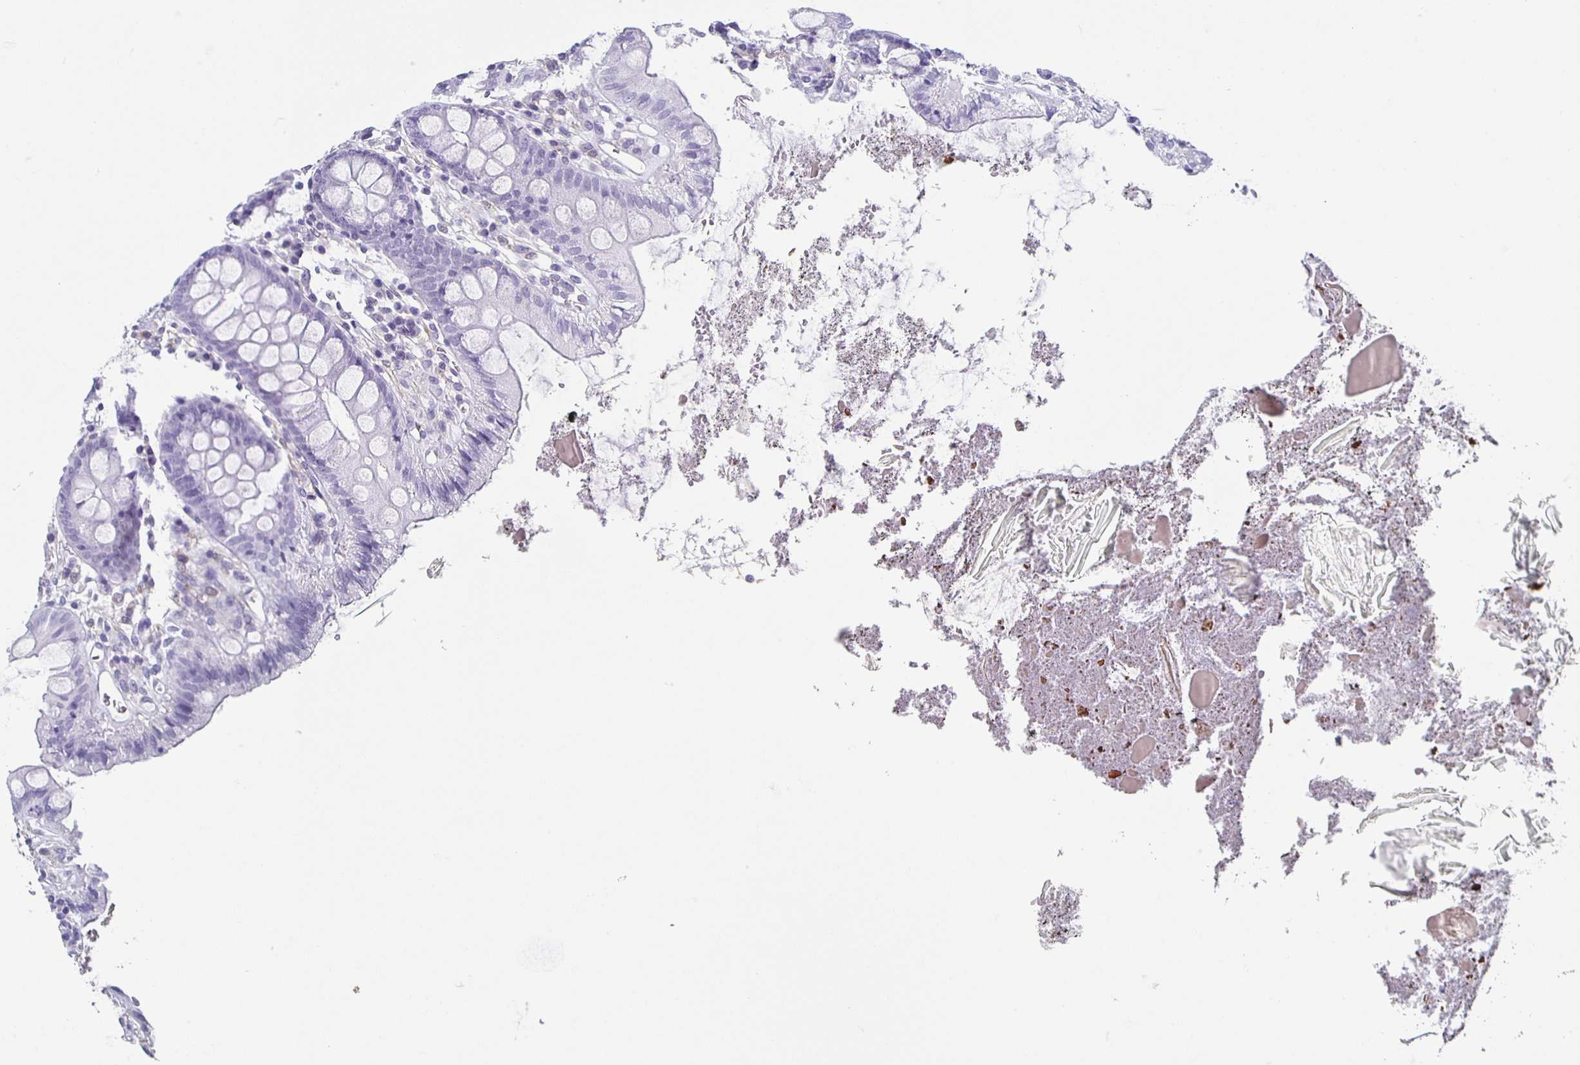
{"staining": {"intensity": "weak", "quantity": "<25%", "location": "cytoplasmic/membranous"}, "tissue": "colon", "cell_type": "Endothelial cells", "image_type": "normal", "snomed": [{"axis": "morphology", "description": "Normal tissue, NOS"}, {"axis": "topography", "description": "Colon"}], "caption": "DAB immunohistochemical staining of unremarkable human colon reveals no significant positivity in endothelial cells. (DAB immunohistochemistry (IHC), high magnification).", "gene": "TPPP", "patient": {"sex": "male", "age": 84}}